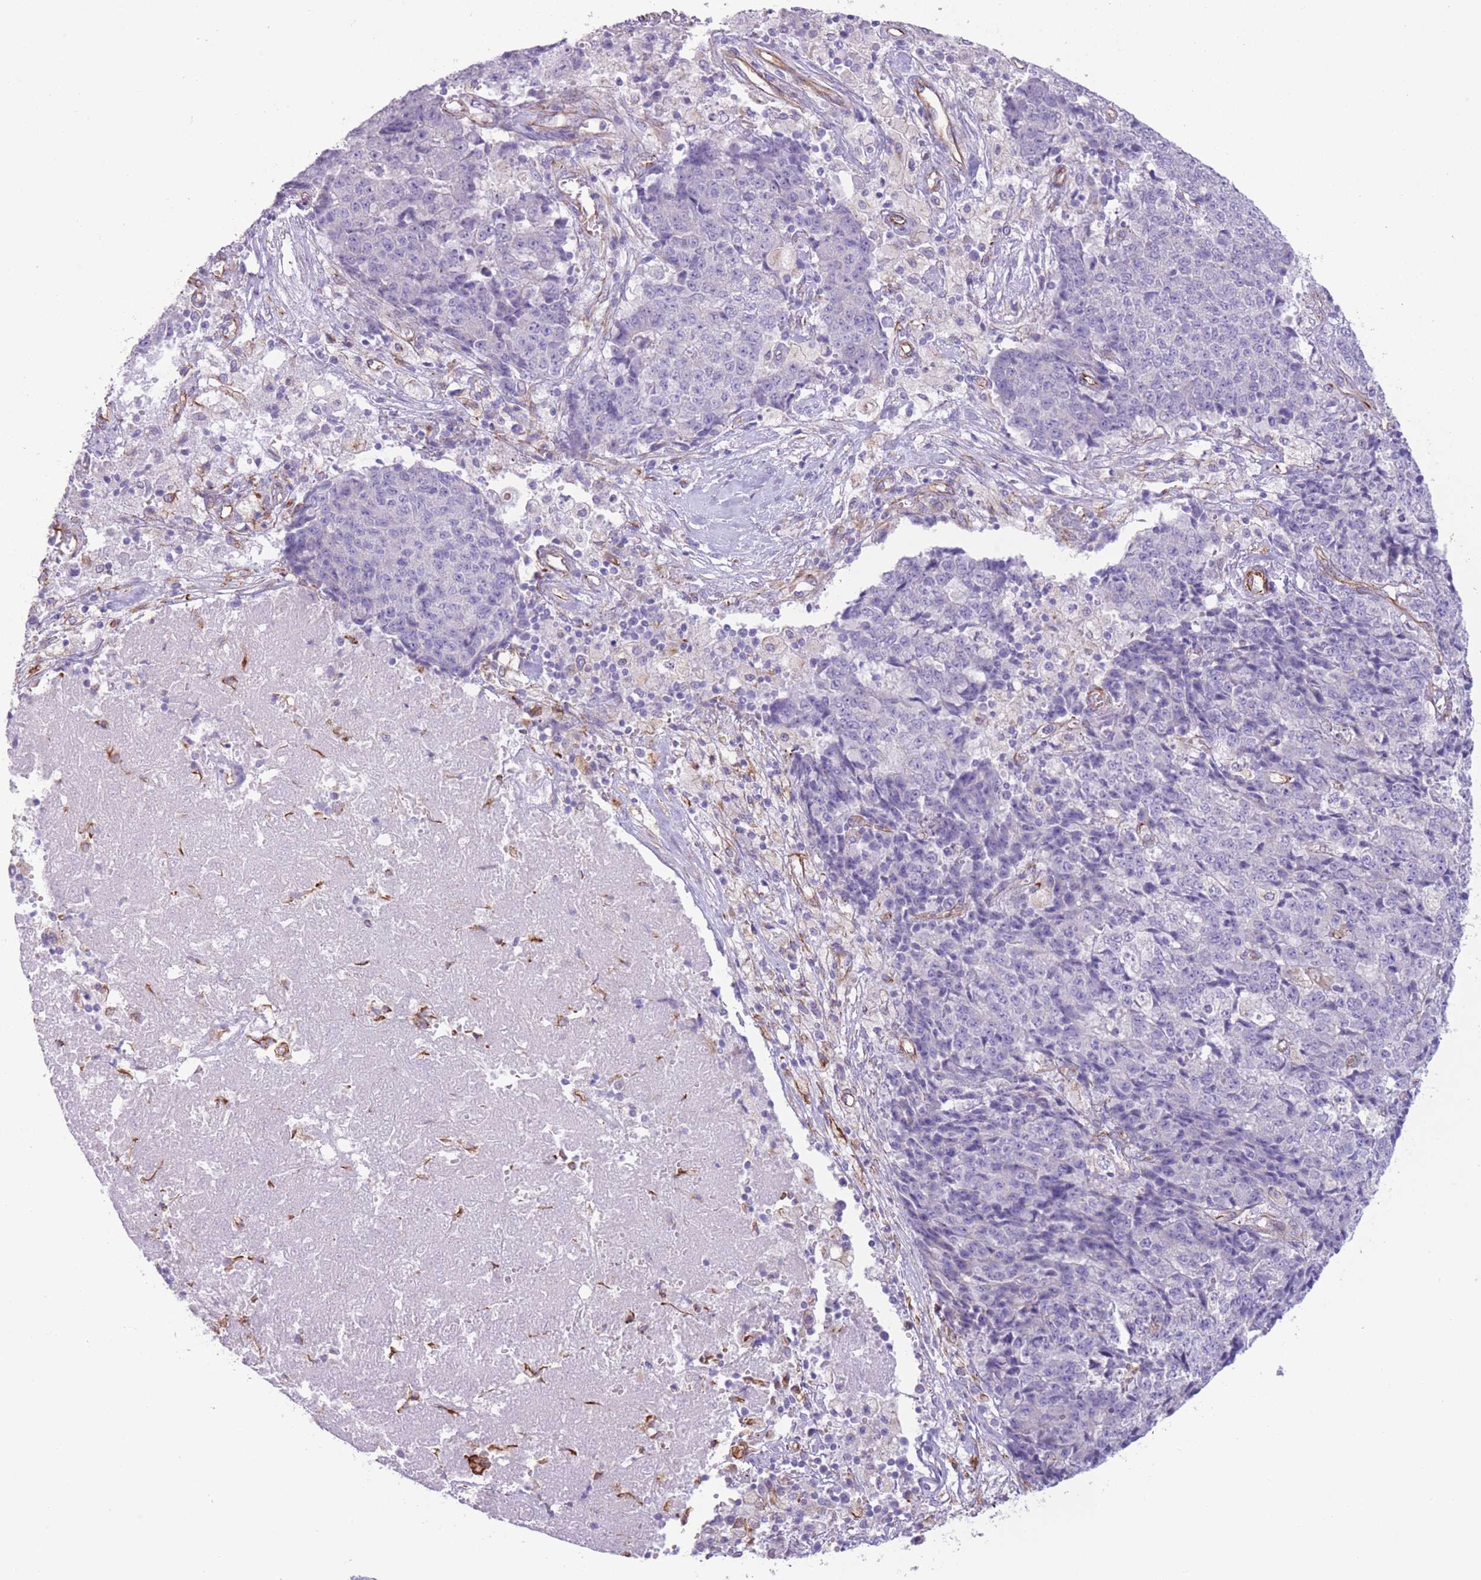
{"staining": {"intensity": "negative", "quantity": "none", "location": "none"}, "tissue": "ovarian cancer", "cell_type": "Tumor cells", "image_type": "cancer", "snomed": [{"axis": "morphology", "description": "Carcinoma, endometroid"}, {"axis": "topography", "description": "Ovary"}], "caption": "The photomicrograph displays no staining of tumor cells in ovarian endometroid carcinoma. (DAB immunohistochemistry, high magnification).", "gene": "PTCD1", "patient": {"sex": "female", "age": 42}}